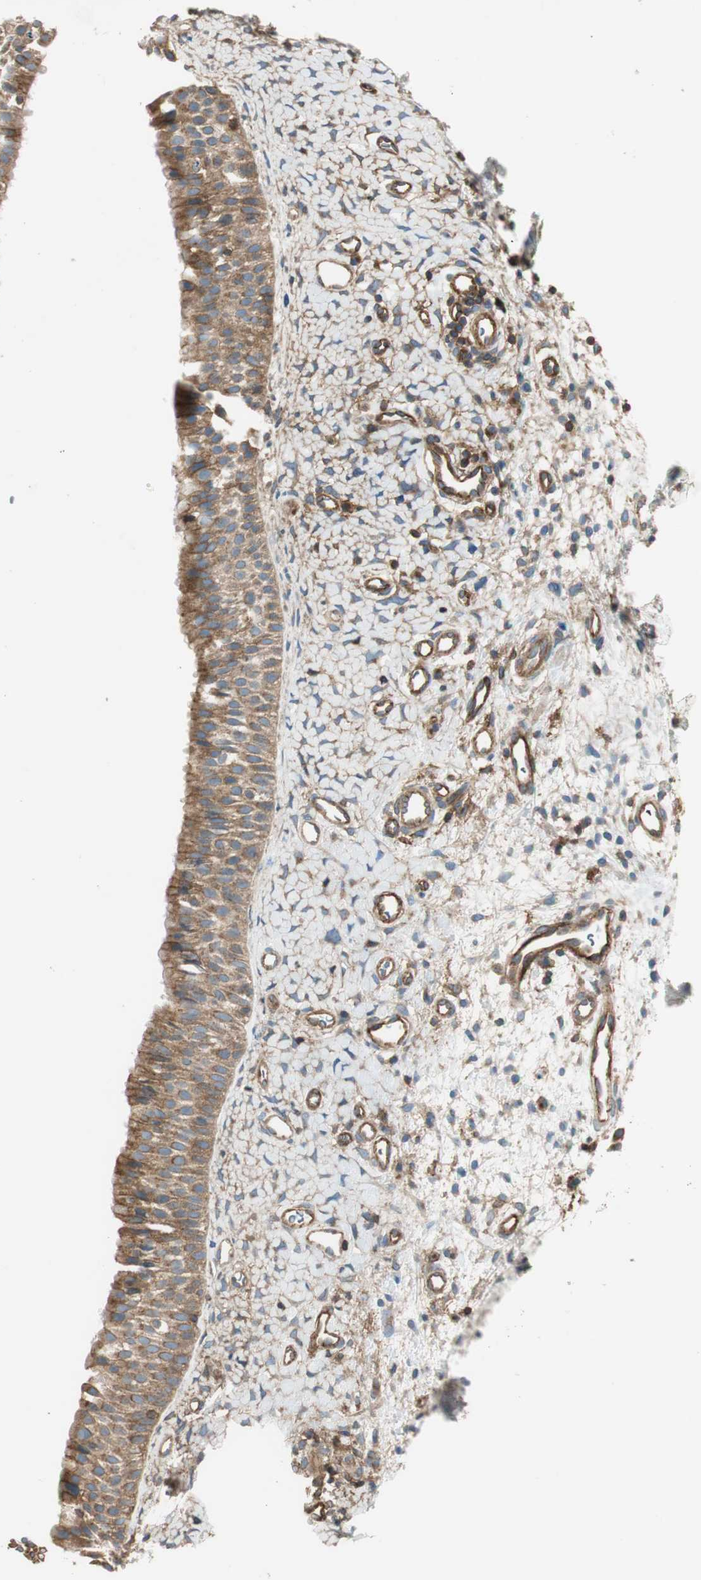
{"staining": {"intensity": "moderate", "quantity": ">75%", "location": "cytoplasmic/membranous"}, "tissue": "nasopharynx", "cell_type": "Respiratory epithelial cells", "image_type": "normal", "snomed": [{"axis": "morphology", "description": "Normal tissue, NOS"}, {"axis": "topography", "description": "Nasopharynx"}], "caption": "A medium amount of moderate cytoplasmic/membranous expression is seen in approximately >75% of respiratory epithelial cells in normal nasopharynx.", "gene": "BTN3A3", "patient": {"sex": "male", "age": 22}}